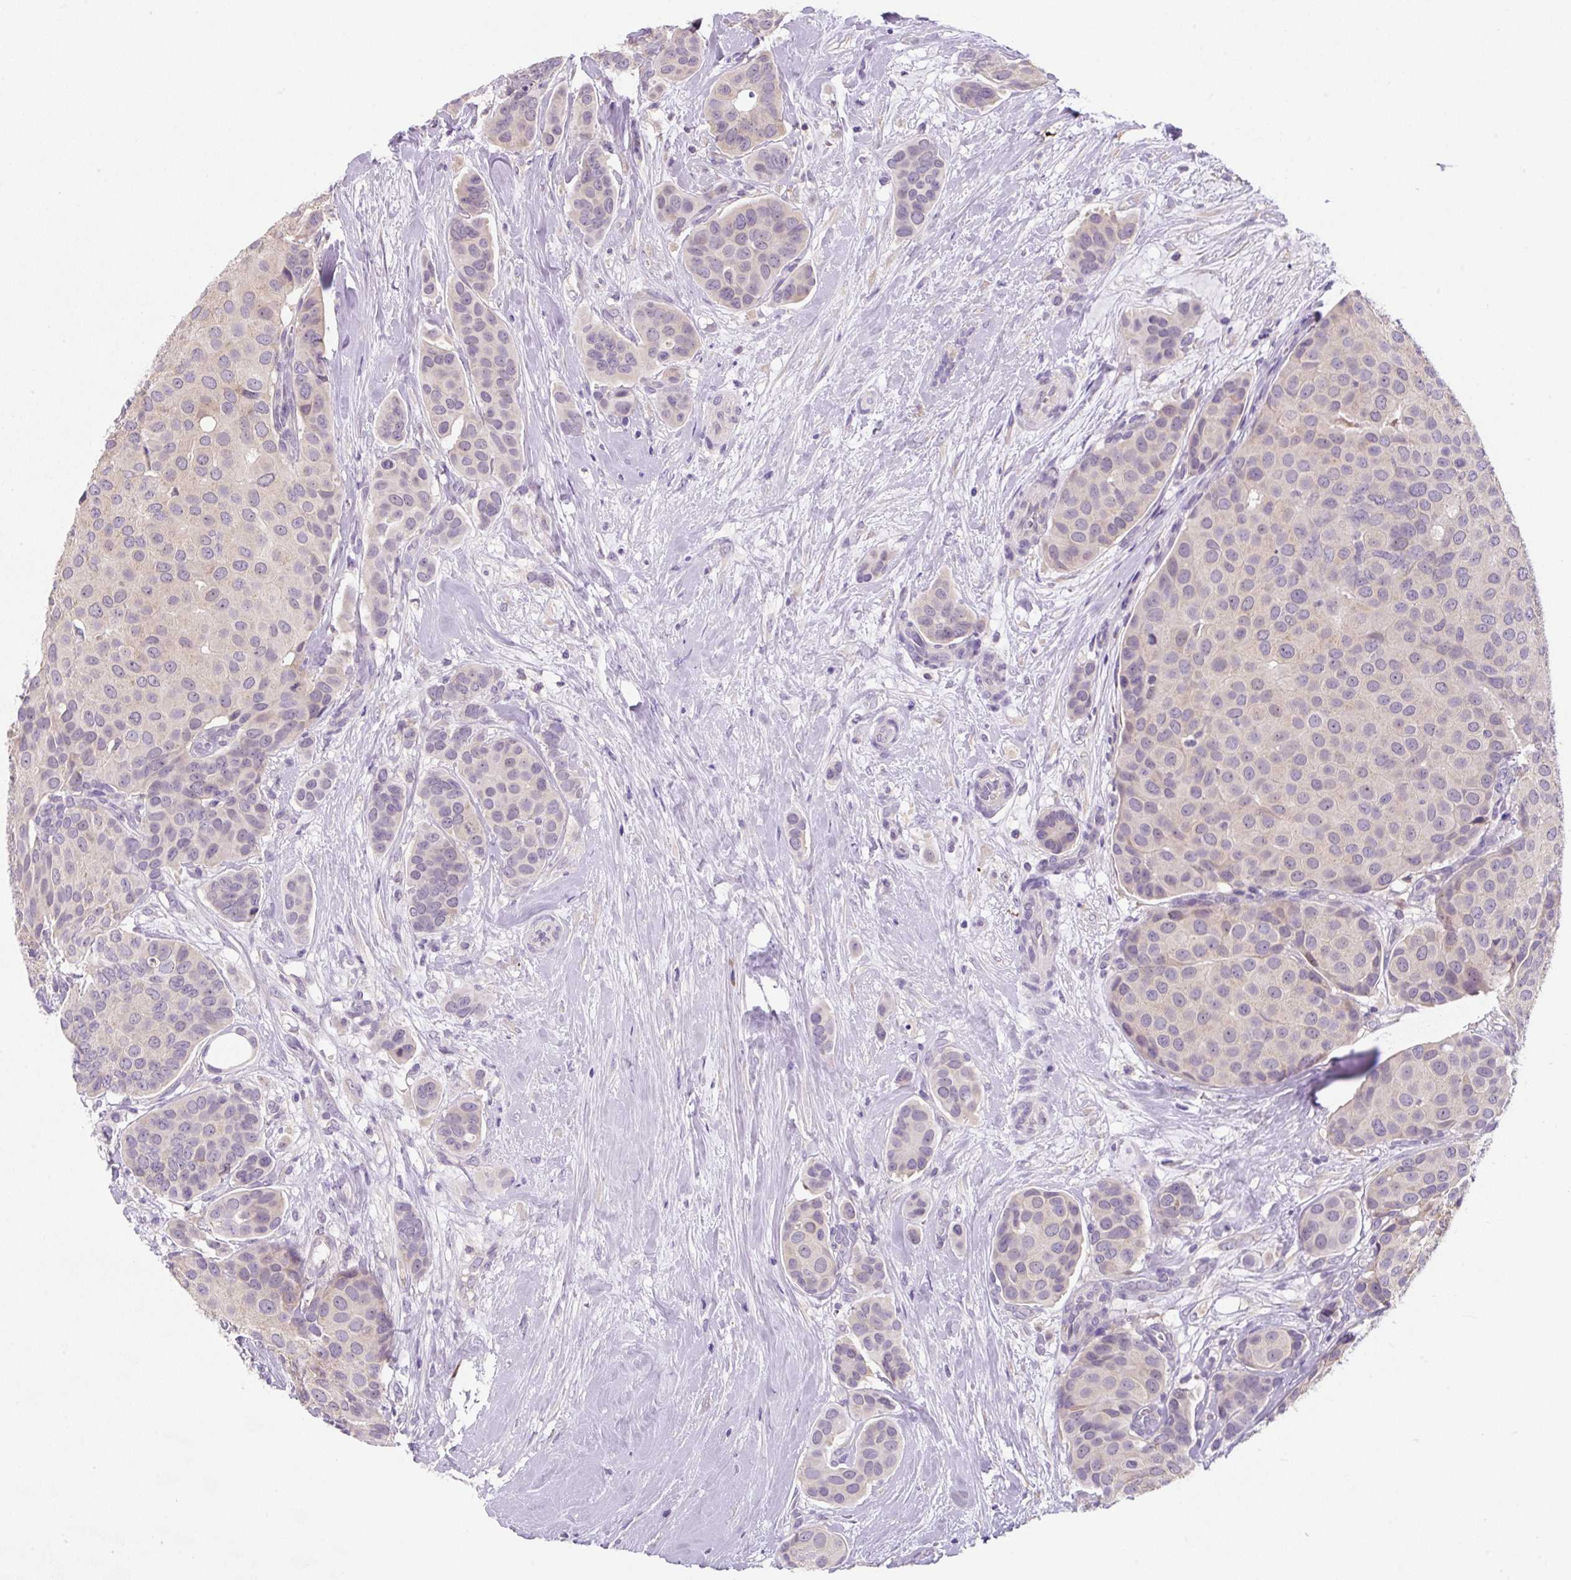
{"staining": {"intensity": "negative", "quantity": "none", "location": "none"}, "tissue": "breast cancer", "cell_type": "Tumor cells", "image_type": "cancer", "snomed": [{"axis": "morphology", "description": "Duct carcinoma"}, {"axis": "topography", "description": "Breast"}], "caption": "High power microscopy photomicrograph of an immunohistochemistry histopathology image of breast invasive ductal carcinoma, revealing no significant staining in tumor cells. (DAB IHC visualized using brightfield microscopy, high magnification).", "gene": "FZD5", "patient": {"sex": "female", "age": 70}}